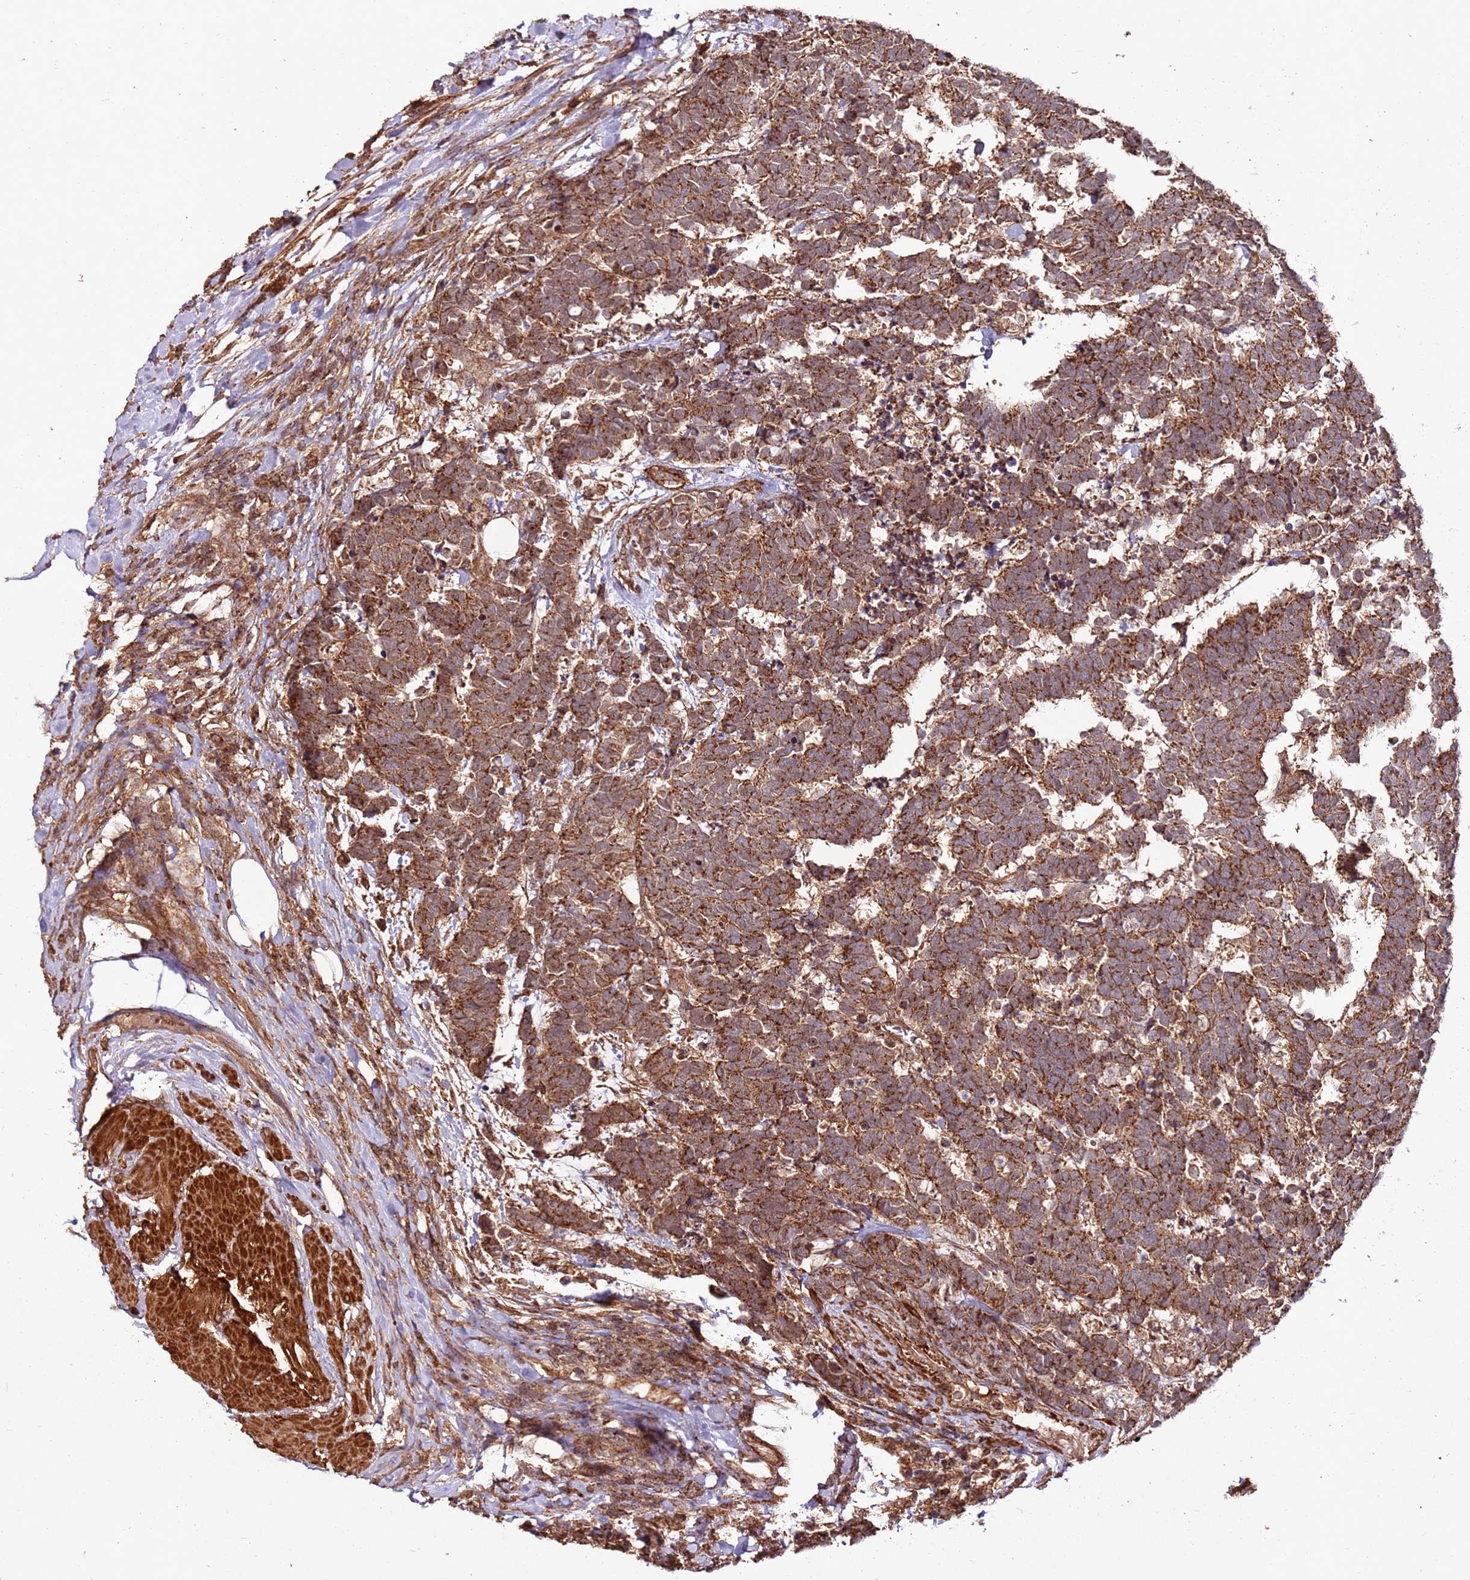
{"staining": {"intensity": "strong", "quantity": ">75%", "location": "cytoplasmic/membranous"}, "tissue": "carcinoid", "cell_type": "Tumor cells", "image_type": "cancer", "snomed": [{"axis": "morphology", "description": "Carcinoma, NOS"}, {"axis": "morphology", "description": "Carcinoid, malignant, NOS"}, {"axis": "topography", "description": "Urinary bladder"}], "caption": "About >75% of tumor cells in carcinoma exhibit strong cytoplasmic/membranous protein expression as visualized by brown immunohistochemical staining.", "gene": "FAM186A", "patient": {"sex": "male", "age": 57}}